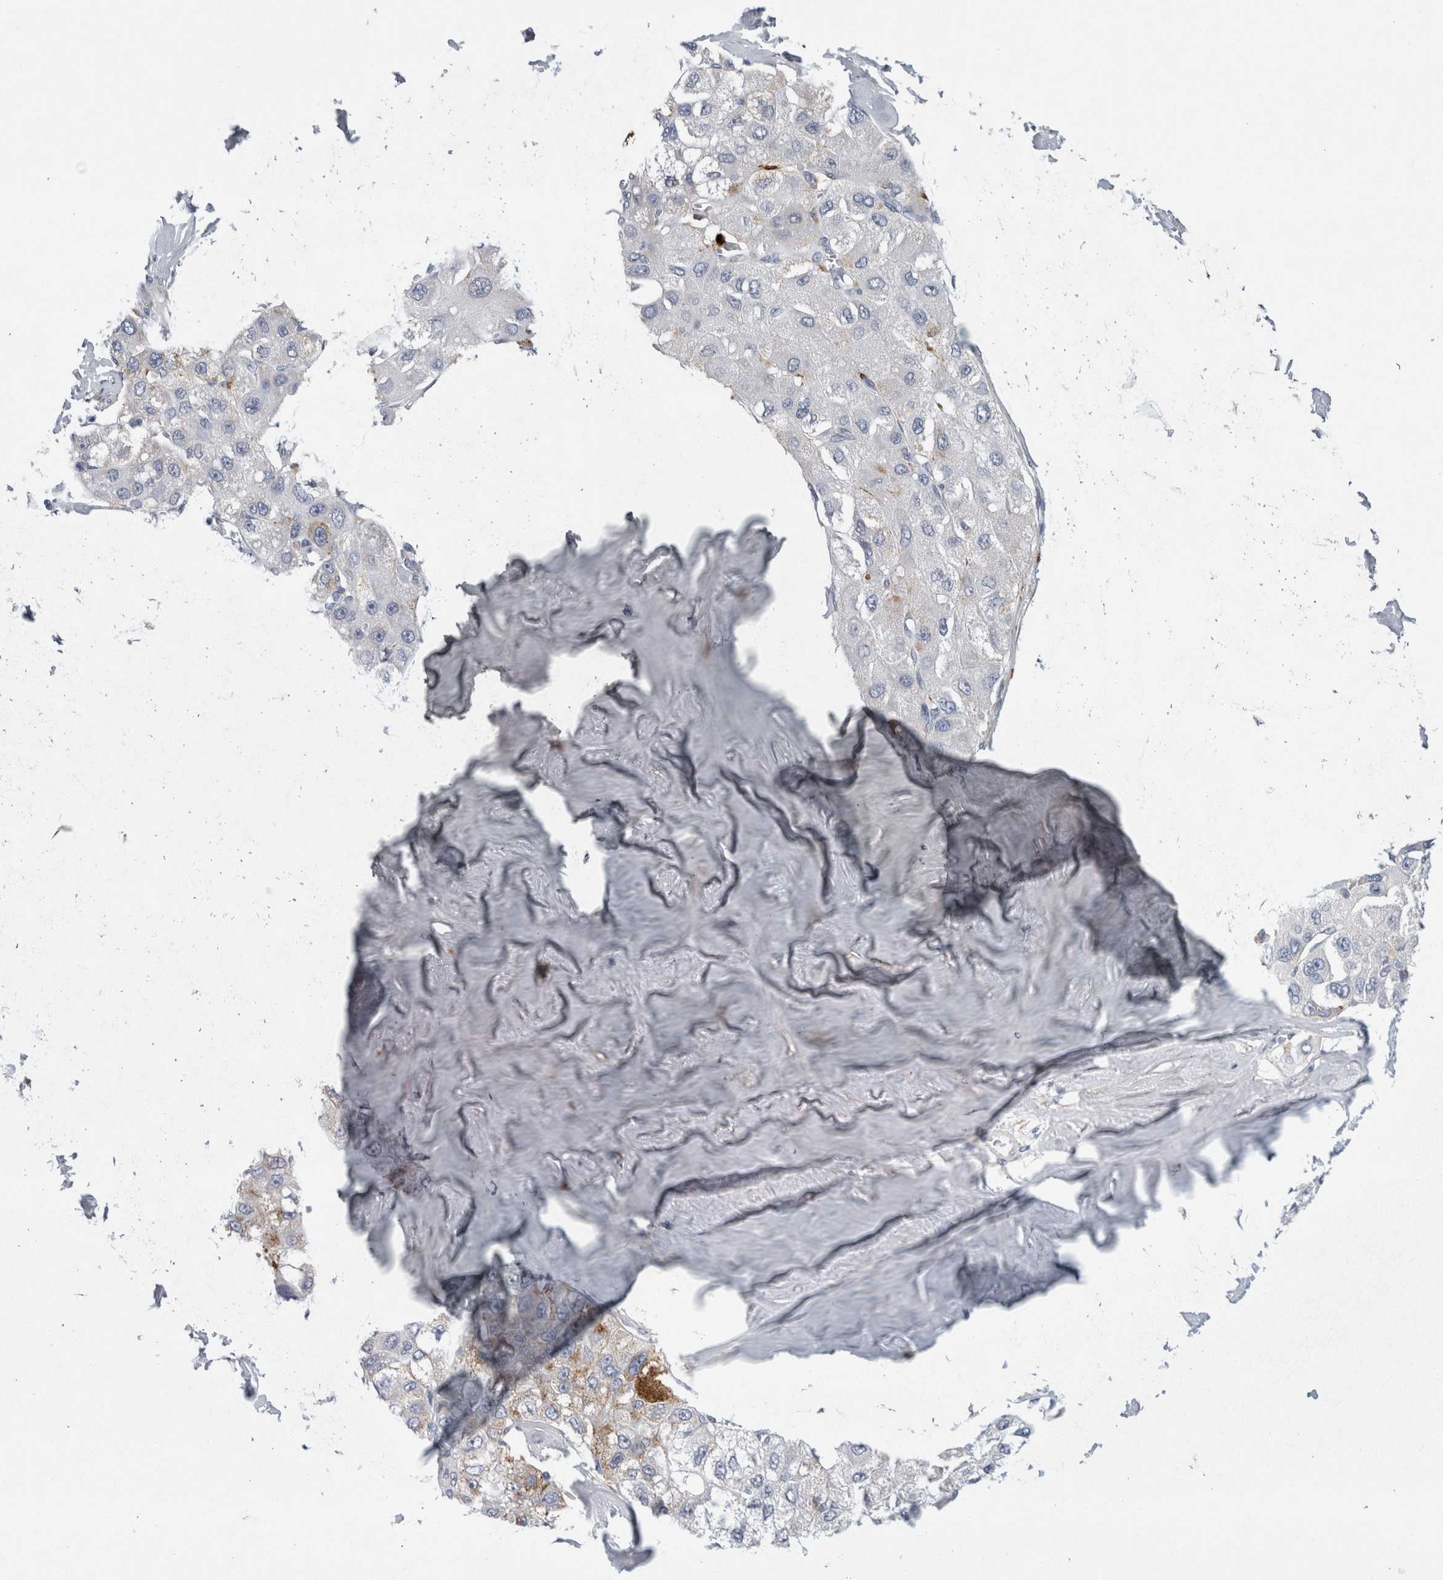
{"staining": {"intensity": "negative", "quantity": "none", "location": "none"}, "tissue": "liver cancer", "cell_type": "Tumor cells", "image_type": "cancer", "snomed": [{"axis": "morphology", "description": "Carcinoma, Hepatocellular, NOS"}, {"axis": "topography", "description": "Liver"}], "caption": "There is no significant staining in tumor cells of liver cancer (hepatocellular carcinoma).", "gene": "CD63", "patient": {"sex": "male", "age": 80}}